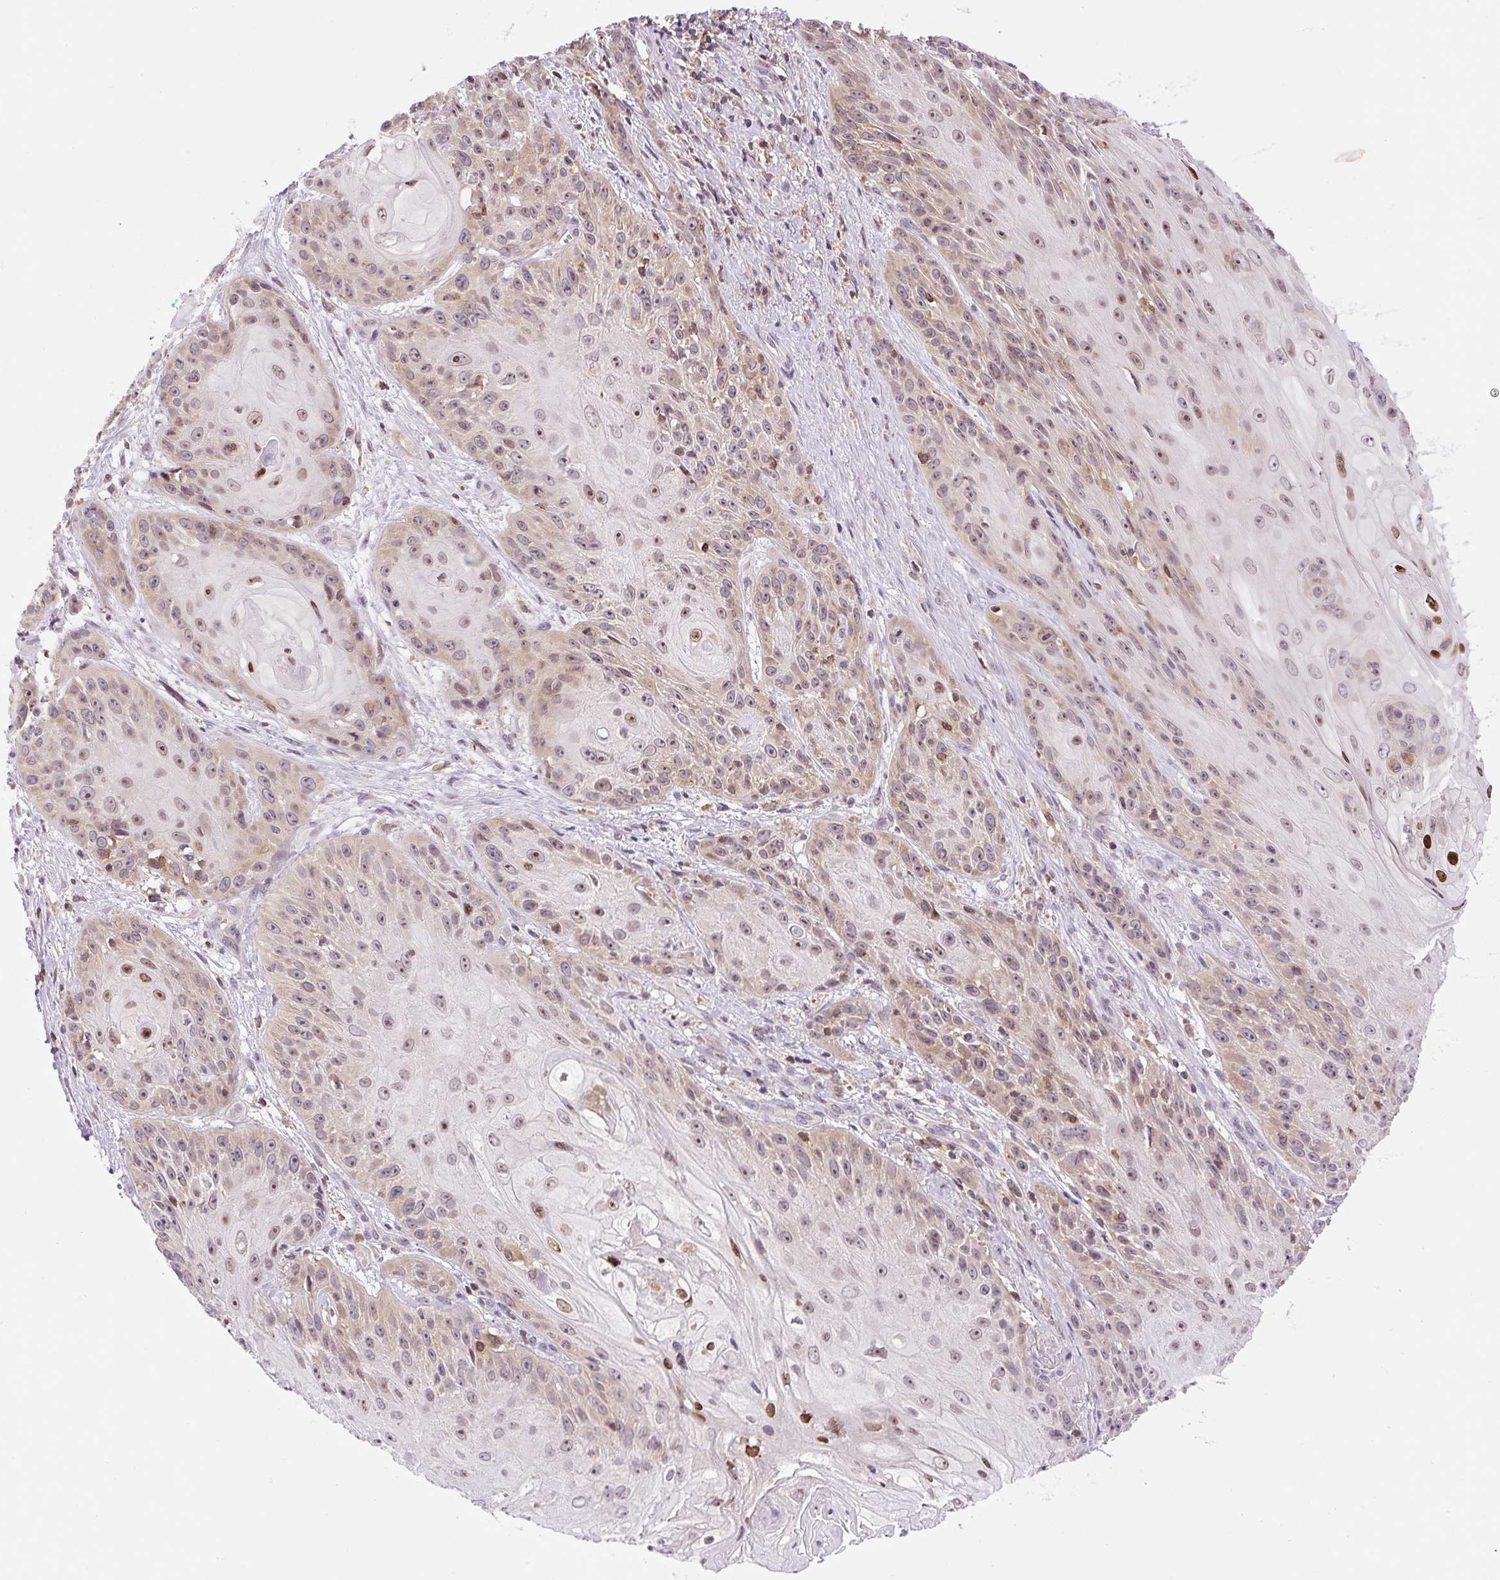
{"staining": {"intensity": "moderate", "quantity": "25%-75%", "location": "cytoplasmic/membranous,nuclear"}, "tissue": "skin cancer", "cell_type": "Tumor cells", "image_type": "cancer", "snomed": [{"axis": "morphology", "description": "Squamous cell carcinoma, NOS"}, {"axis": "topography", "description": "Skin"}, {"axis": "topography", "description": "Vulva"}], "caption": "Skin squamous cell carcinoma stained for a protein (brown) displays moderate cytoplasmic/membranous and nuclear positive positivity in about 25%-75% of tumor cells.", "gene": "CARD11", "patient": {"sex": "female", "age": 76}}